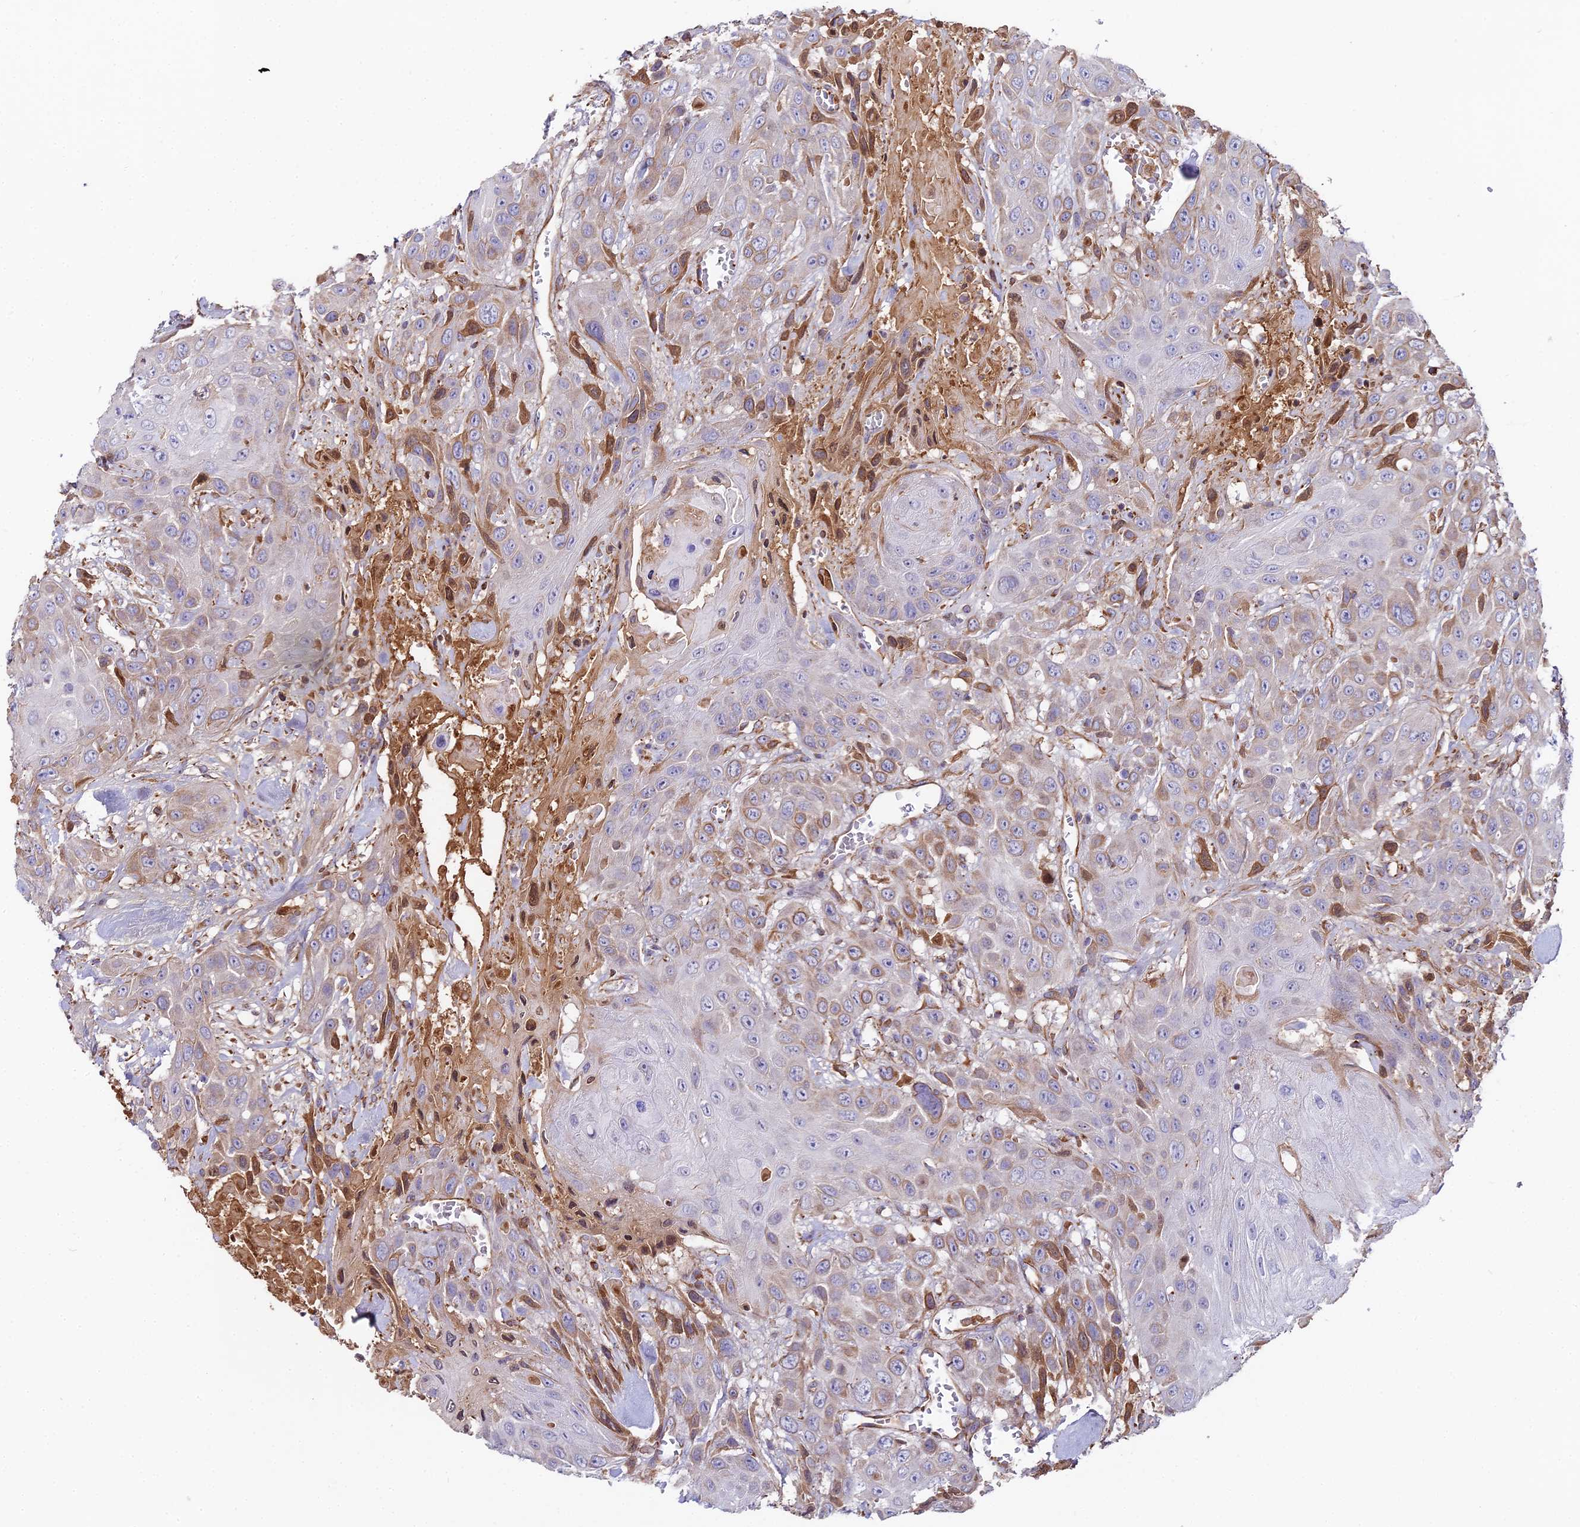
{"staining": {"intensity": "moderate", "quantity": "<25%", "location": "cytoplasmic/membranous"}, "tissue": "head and neck cancer", "cell_type": "Tumor cells", "image_type": "cancer", "snomed": [{"axis": "morphology", "description": "Squamous cell carcinoma, NOS"}, {"axis": "topography", "description": "Head-Neck"}], "caption": "Immunohistochemical staining of head and neck cancer (squamous cell carcinoma) reveals low levels of moderate cytoplasmic/membranous protein positivity in about <25% of tumor cells.", "gene": "BEX4", "patient": {"sex": "male", "age": 81}}